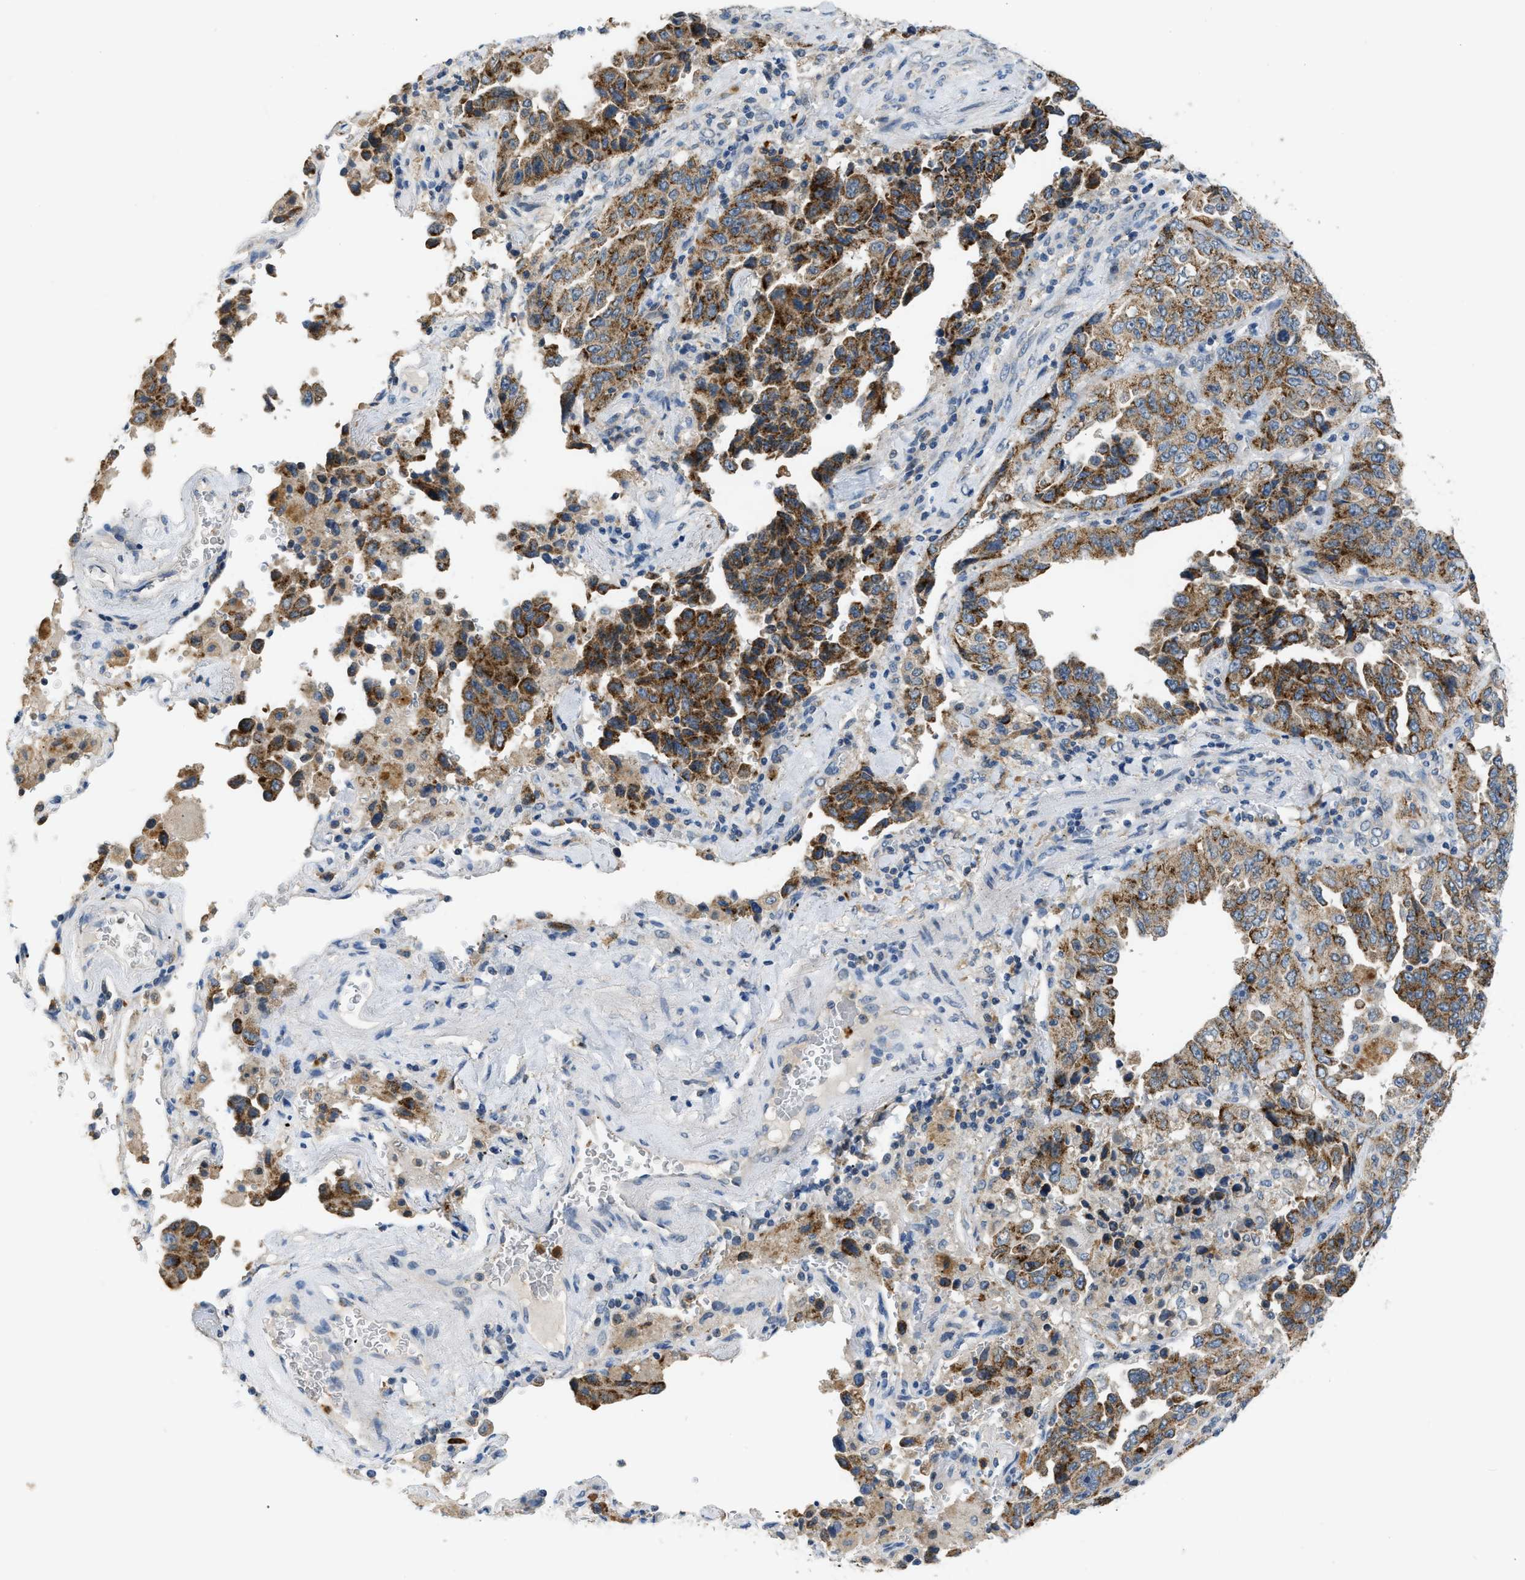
{"staining": {"intensity": "moderate", "quantity": ">75%", "location": "cytoplasmic/membranous"}, "tissue": "lung cancer", "cell_type": "Tumor cells", "image_type": "cancer", "snomed": [{"axis": "morphology", "description": "Adenocarcinoma, NOS"}, {"axis": "topography", "description": "Lung"}], "caption": "About >75% of tumor cells in human lung cancer (adenocarcinoma) reveal moderate cytoplasmic/membranous protein staining as visualized by brown immunohistochemical staining.", "gene": "TOMM34", "patient": {"sex": "female", "age": 51}}